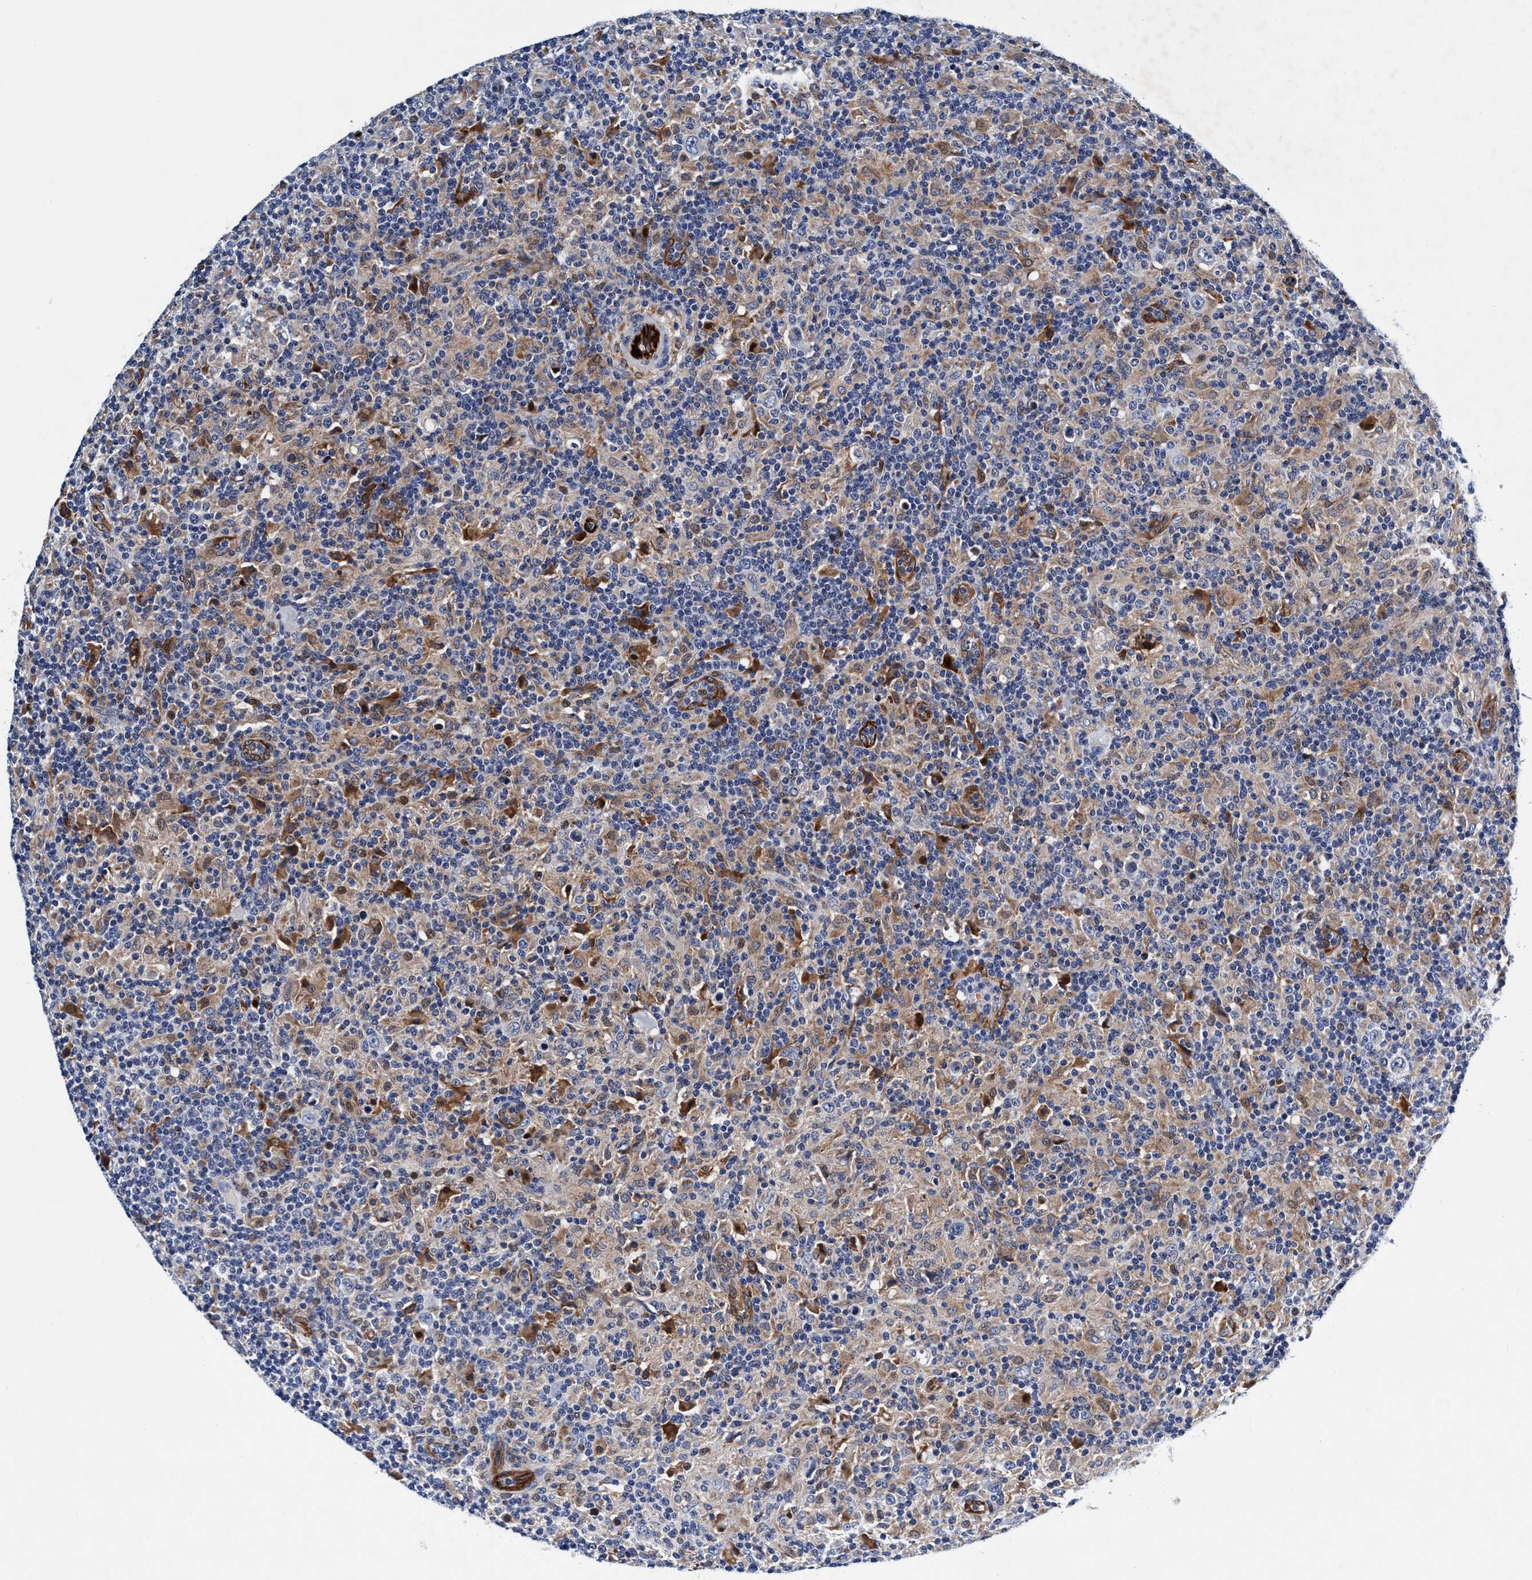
{"staining": {"intensity": "negative", "quantity": "none", "location": "none"}, "tissue": "lymphoma", "cell_type": "Tumor cells", "image_type": "cancer", "snomed": [{"axis": "morphology", "description": "Hodgkin's disease, NOS"}, {"axis": "topography", "description": "Lymph node"}], "caption": "IHC image of neoplastic tissue: human Hodgkin's disease stained with DAB displays no significant protein staining in tumor cells.", "gene": "UBALD2", "patient": {"sex": "male", "age": 70}}